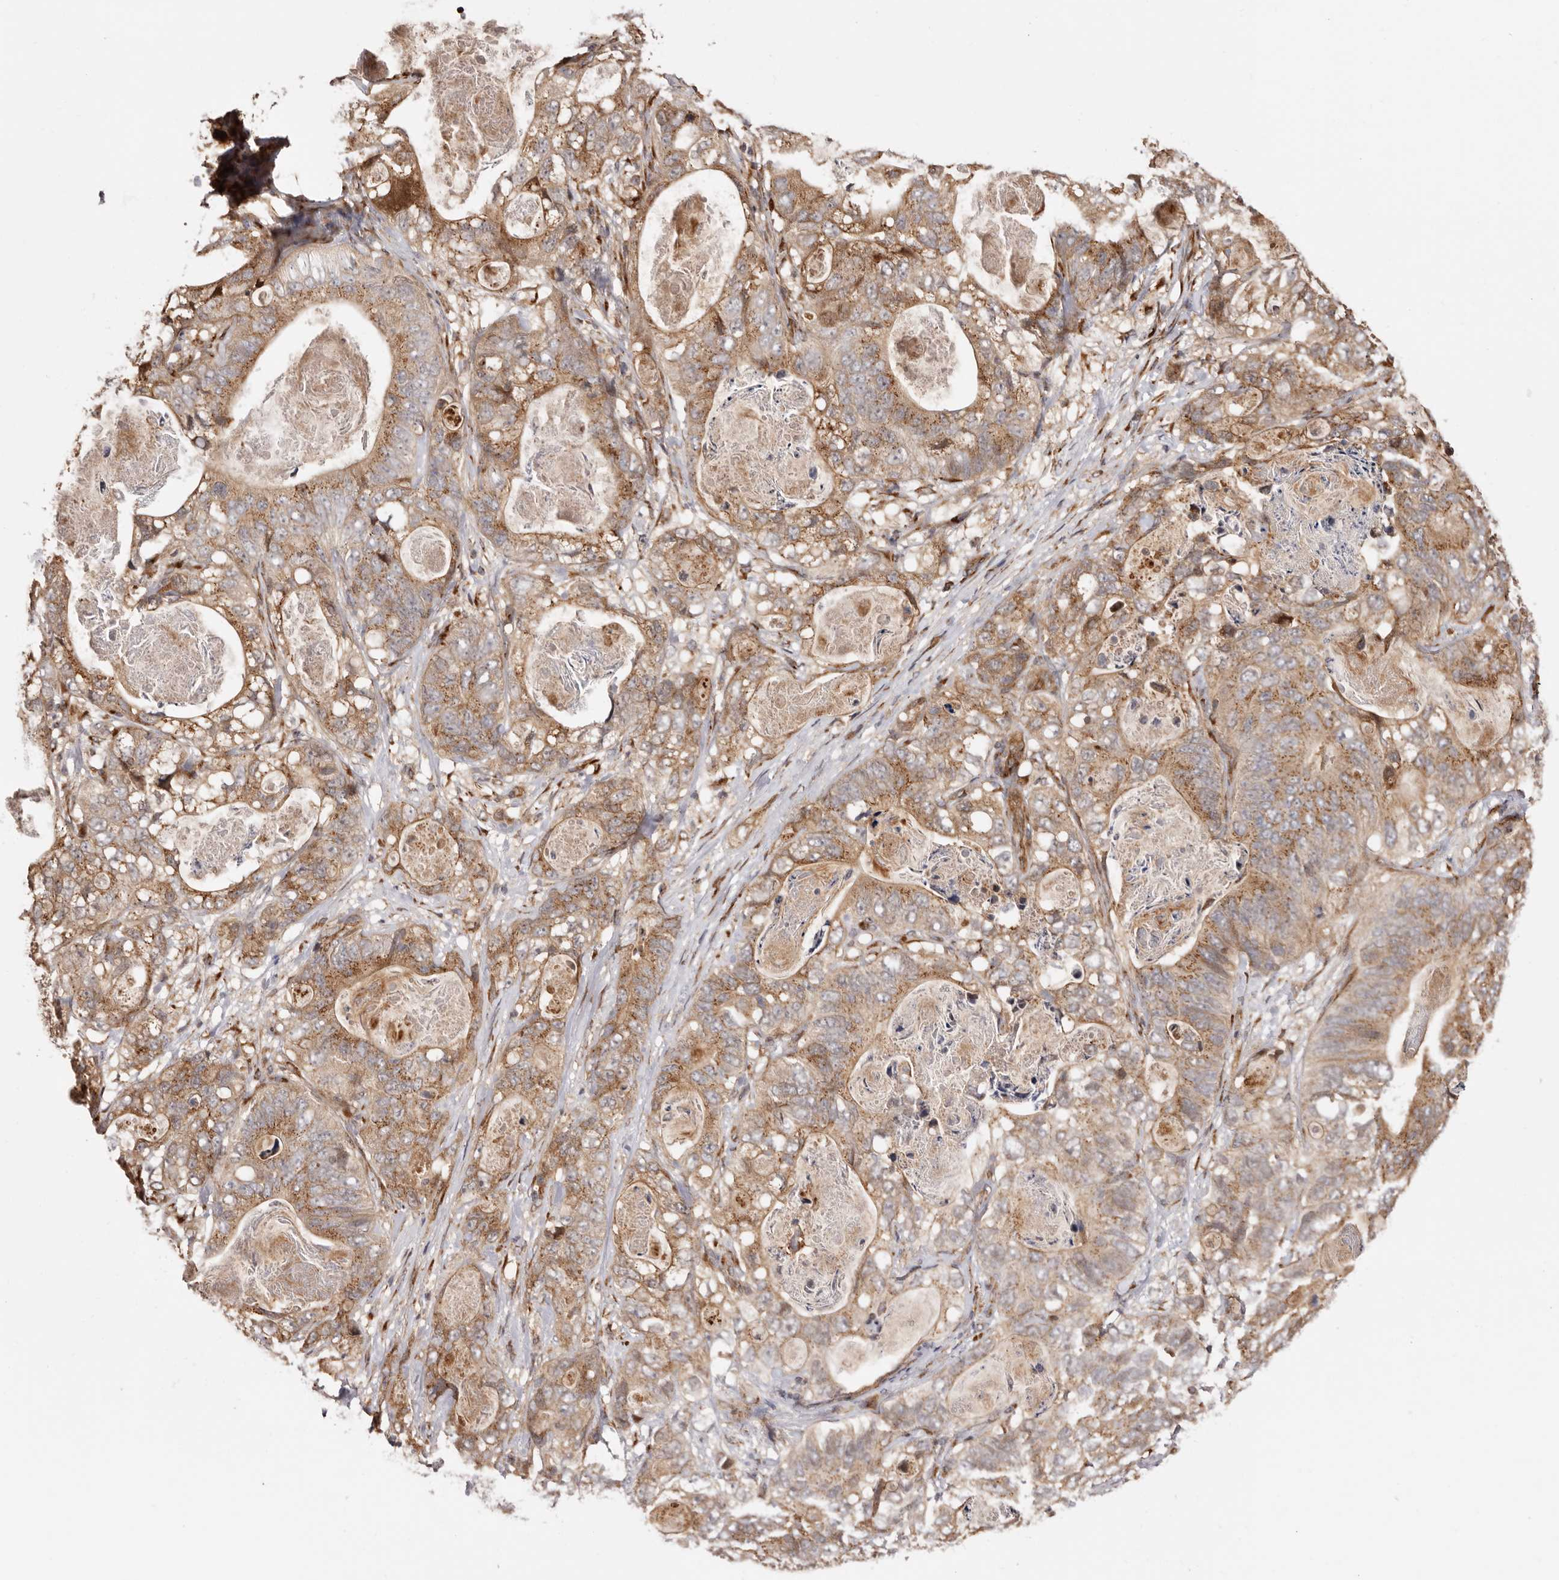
{"staining": {"intensity": "strong", "quantity": ">75%", "location": "cytoplasmic/membranous"}, "tissue": "stomach cancer", "cell_type": "Tumor cells", "image_type": "cancer", "snomed": [{"axis": "morphology", "description": "Normal tissue, NOS"}, {"axis": "morphology", "description": "Adenocarcinoma, NOS"}, {"axis": "topography", "description": "Stomach"}], "caption": "This micrograph shows immunohistochemistry (IHC) staining of stomach cancer, with high strong cytoplasmic/membranous staining in about >75% of tumor cells.", "gene": "GPR27", "patient": {"sex": "female", "age": 89}}